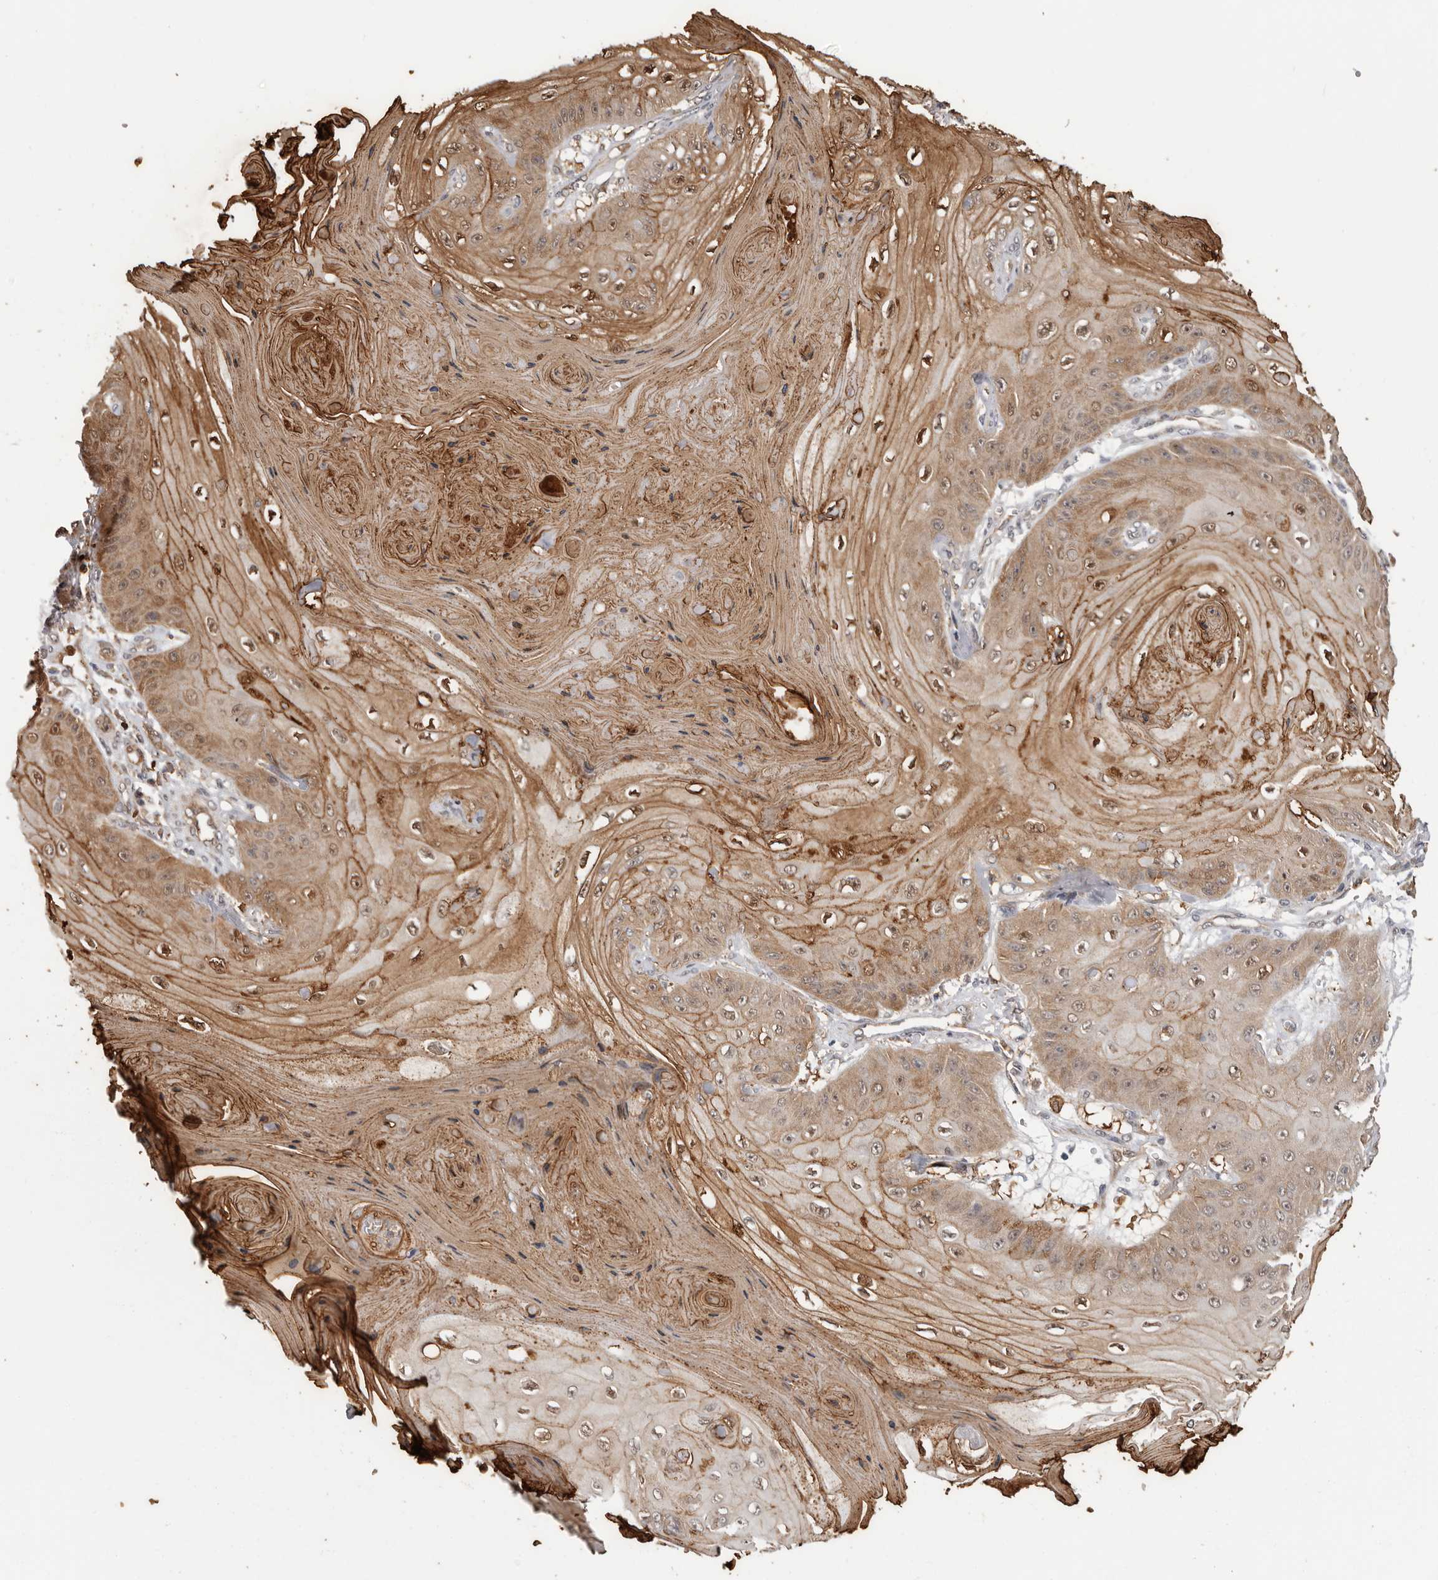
{"staining": {"intensity": "moderate", "quantity": ">75%", "location": "cytoplasmic/membranous,nuclear"}, "tissue": "skin cancer", "cell_type": "Tumor cells", "image_type": "cancer", "snomed": [{"axis": "morphology", "description": "Squamous cell carcinoma, NOS"}, {"axis": "topography", "description": "Skin"}], "caption": "Protein staining of squamous cell carcinoma (skin) tissue shows moderate cytoplasmic/membranous and nuclear staining in about >75% of tumor cells. (brown staining indicates protein expression, while blue staining denotes nuclei).", "gene": "PRR12", "patient": {"sex": "male", "age": 74}}